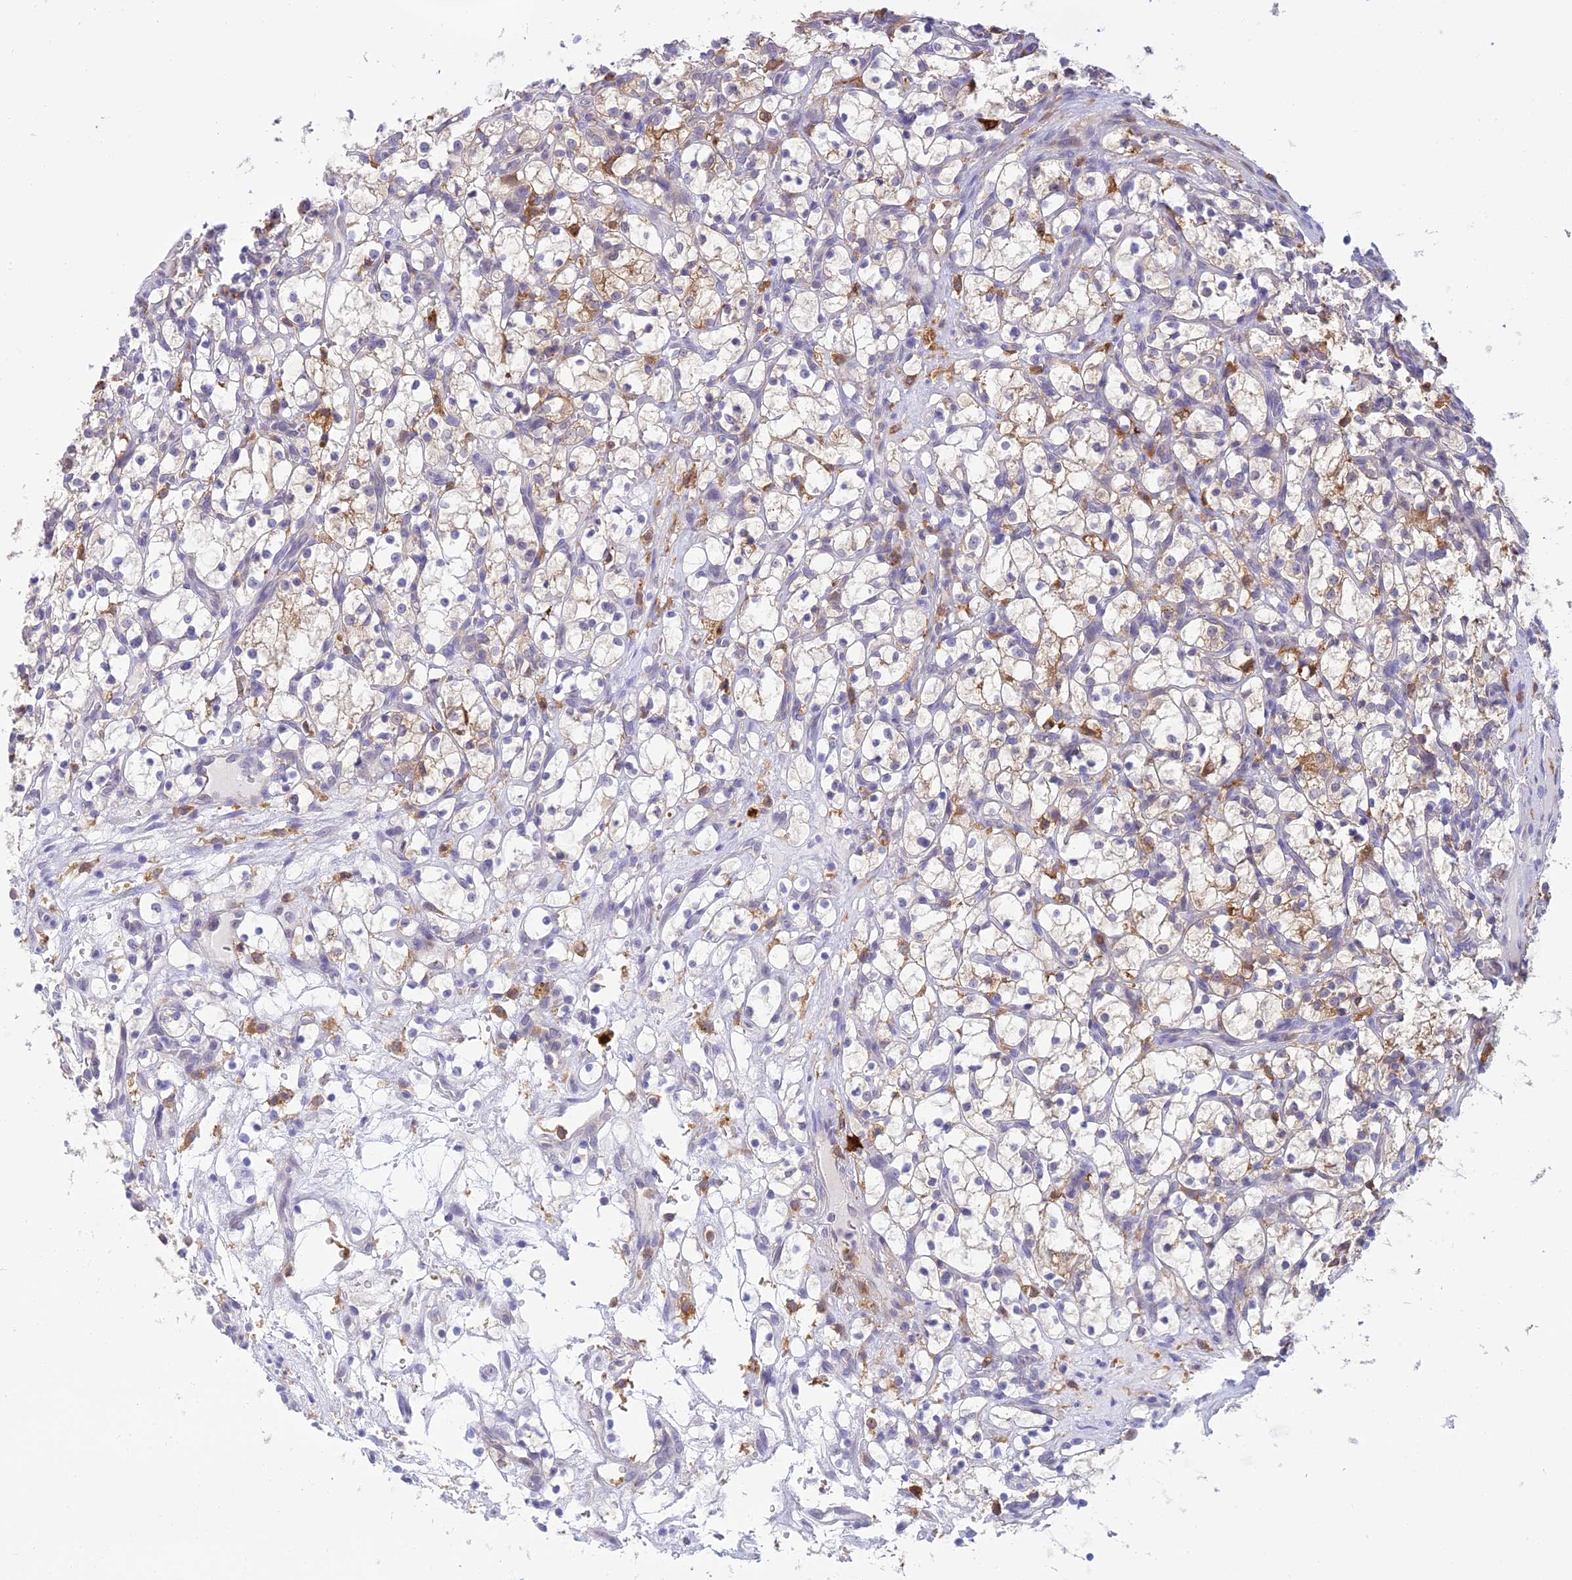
{"staining": {"intensity": "weak", "quantity": "<25%", "location": "cytoplasmic/membranous"}, "tissue": "renal cancer", "cell_type": "Tumor cells", "image_type": "cancer", "snomed": [{"axis": "morphology", "description": "Adenocarcinoma, NOS"}, {"axis": "topography", "description": "Kidney"}], "caption": "Renal adenocarcinoma stained for a protein using immunohistochemistry exhibits no expression tumor cells.", "gene": "UBE2G1", "patient": {"sex": "female", "age": 69}}